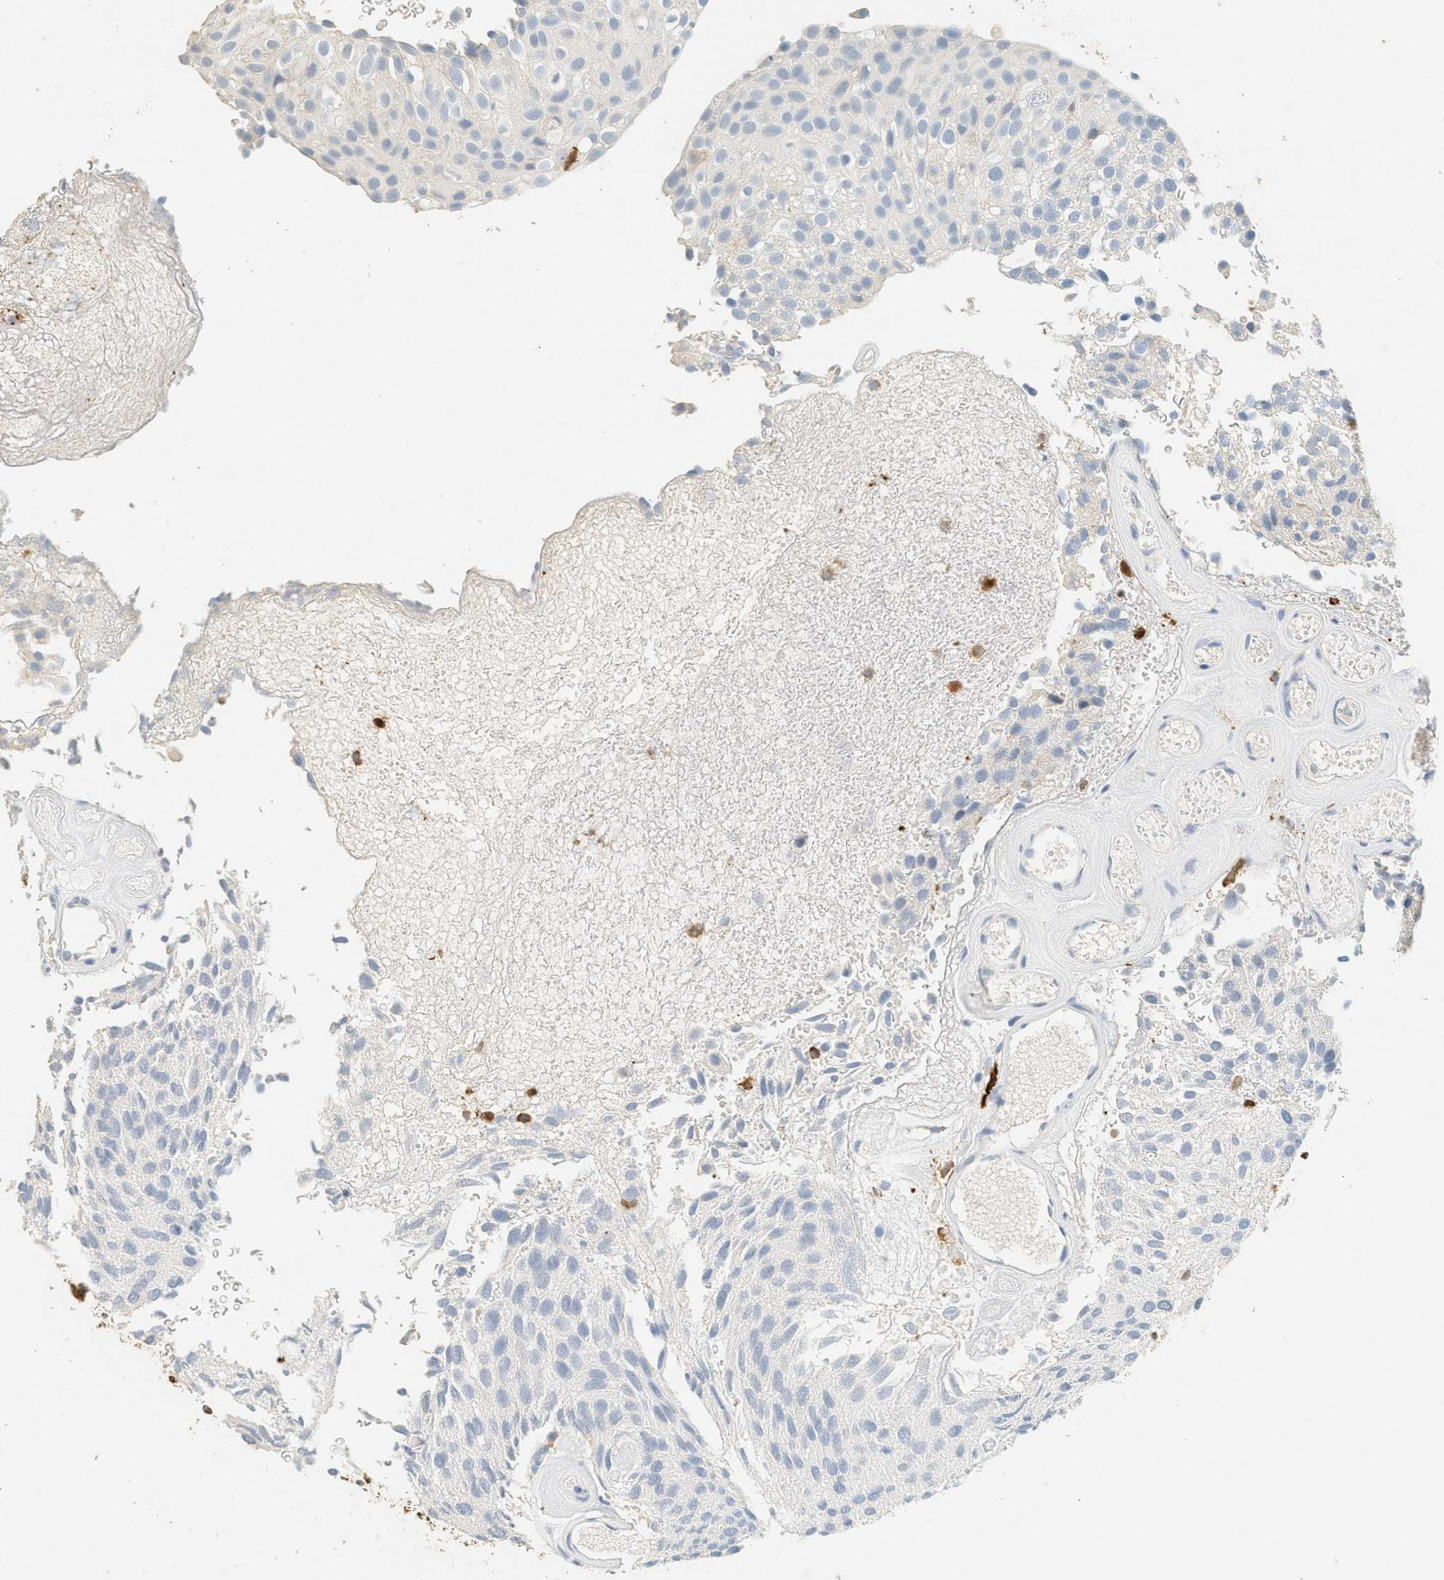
{"staining": {"intensity": "weak", "quantity": "<25%", "location": "cytoplasmic/membranous"}, "tissue": "urothelial cancer", "cell_type": "Tumor cells", "image_type": "cancer", "snomed": [{"axis": "morphology", "description": "Urothelial carcinoma, Low grade"}, {"axis": "topography", "description": "Urinary bladder"}], "caption": "The photomicrograph demonstrates no significant positivity in tumor cells of urothelial cancer.", "gene": "LSP1", "patient": {"sex": "male", "age": 78}}